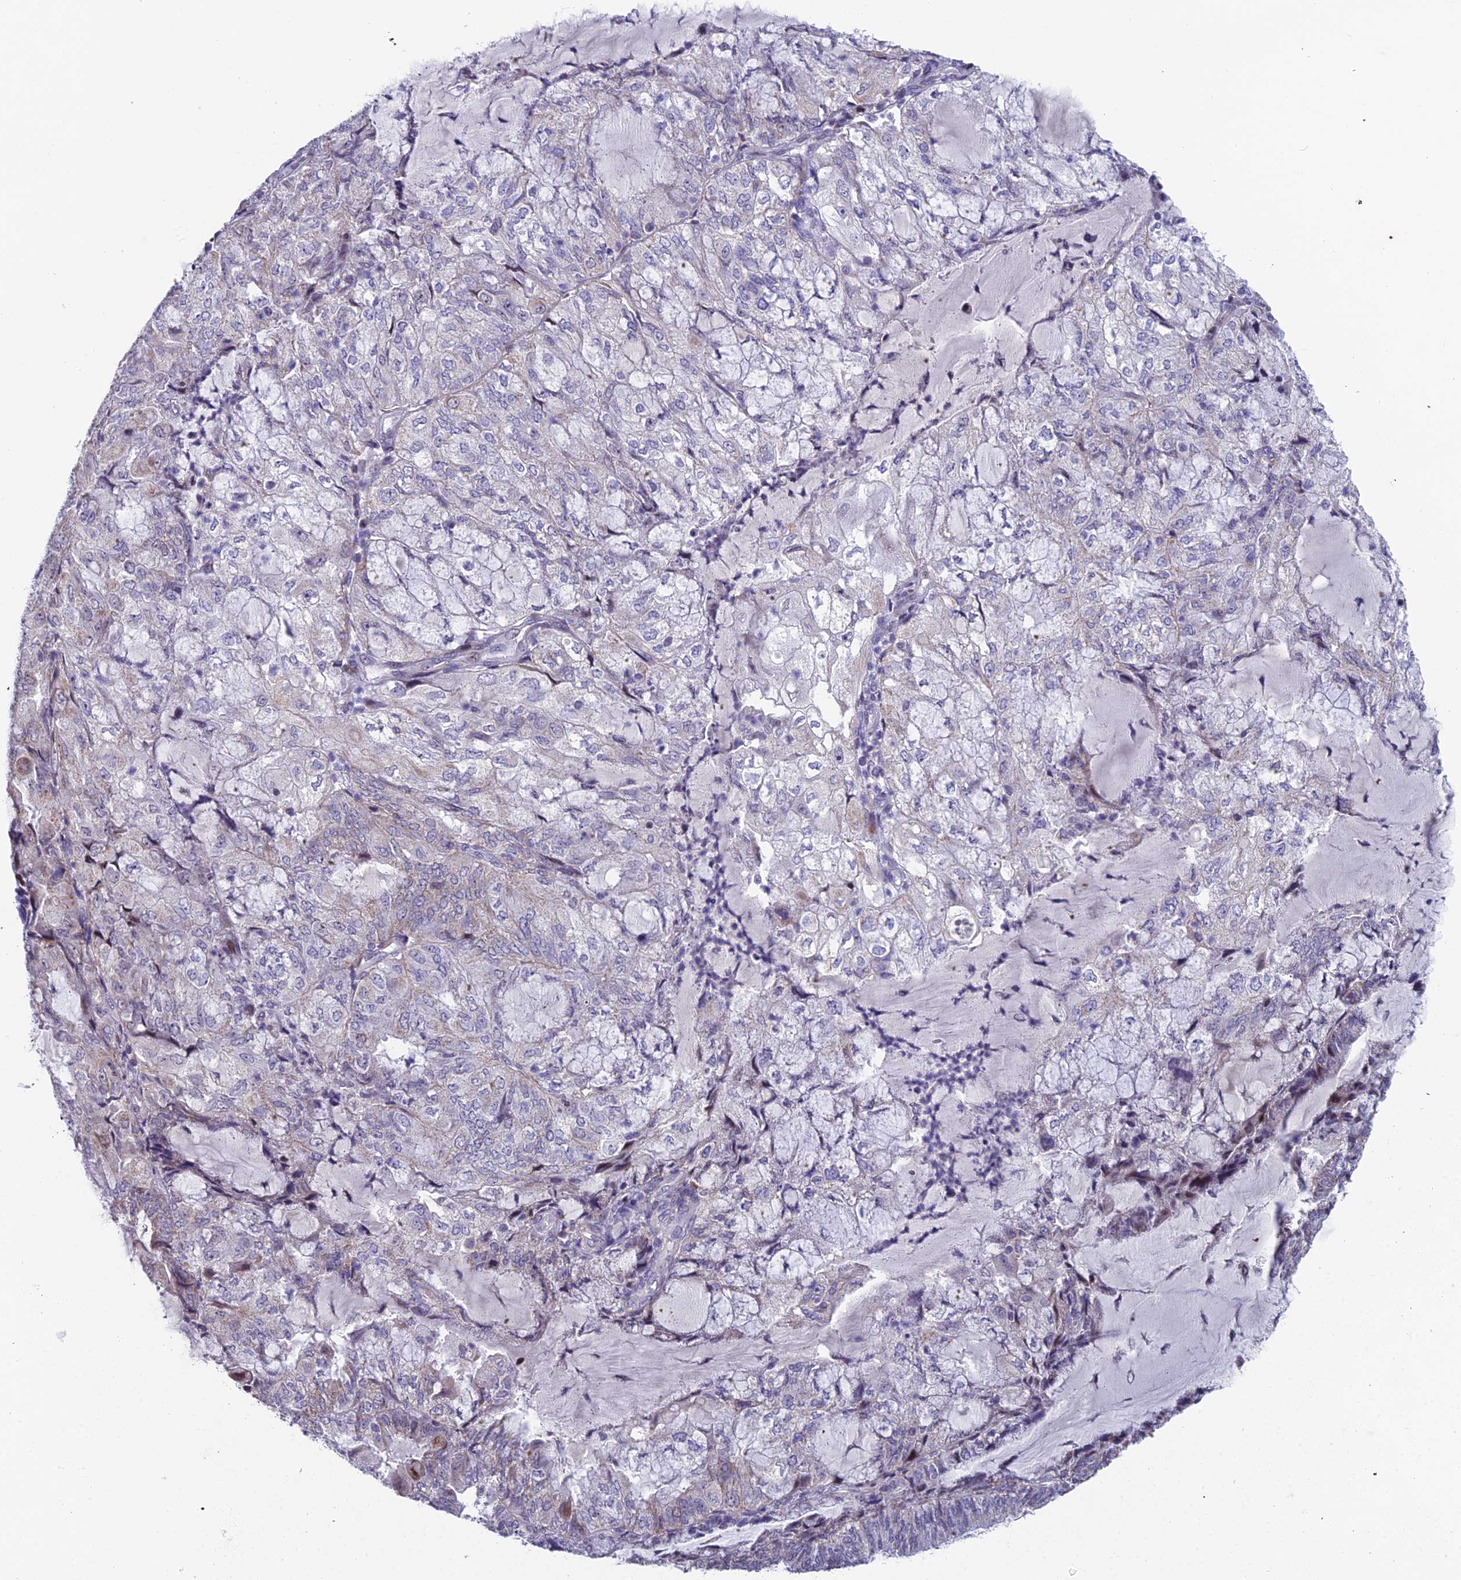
{"staining": {"intensity": "weak", "quantity": "25%-75%", "location": "cytoplasmic/membranous"}, "tissue": "endometrial cancer", "cell_type": "Tumor cells", "image_type": "cancer", "snomed": [{"axis": "morphology", "description": "Adenocarcinoma, NOS"}, {"axis": "topography", "description": "Endometrium"}], "caption": "Protein staining of endometrial adenocarcinoma tissue reveals weak cytoplasmic/membranous positivity in approximately 25%-75% of tumor cells. (DAB IHC, brown staining for protein, blue staining for nuclei).", "gene": "XKR9", "patient": {"sex": "female", "age": 81}}